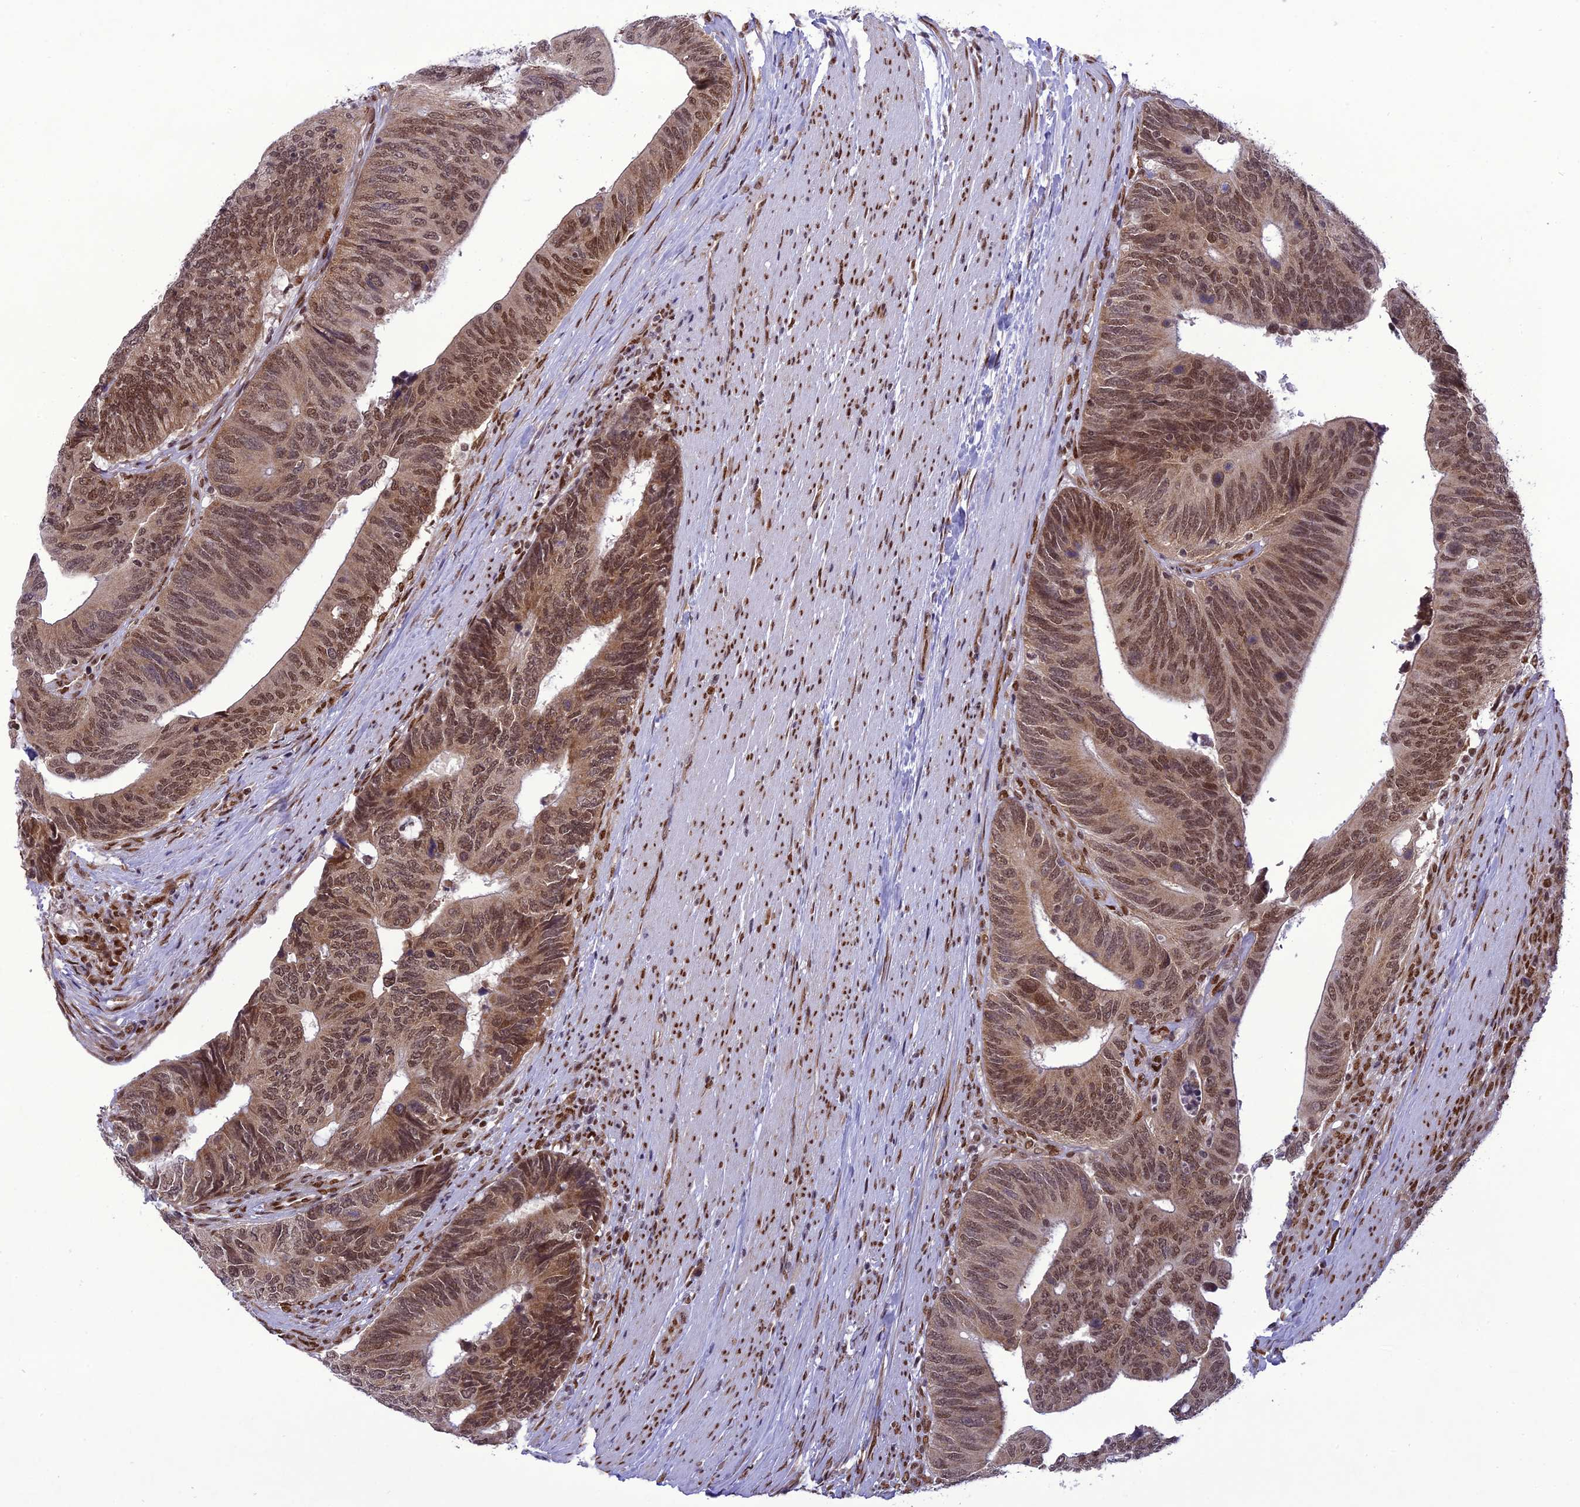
{"staining": {"intensity": "moderate", "quantity": ">75%", "location": "nuclear"}, "tissue": "colorectal cancer", "cell_type": "Tumor cells", "image_type": "cancer", "snomed": [{"axis": "morphology", "description": "Adenocarcinoma, NOS"}, {"axis": "topography", "description": "Colon"}], "caption": "Colorectal cancer (adenocarcinoma) stained with a brown dye demonstrates moderate nuclear positive expression in about >75% of tumor cells.", "gene": "DDX1", "patient": {"sex": "male", "age": 87}}